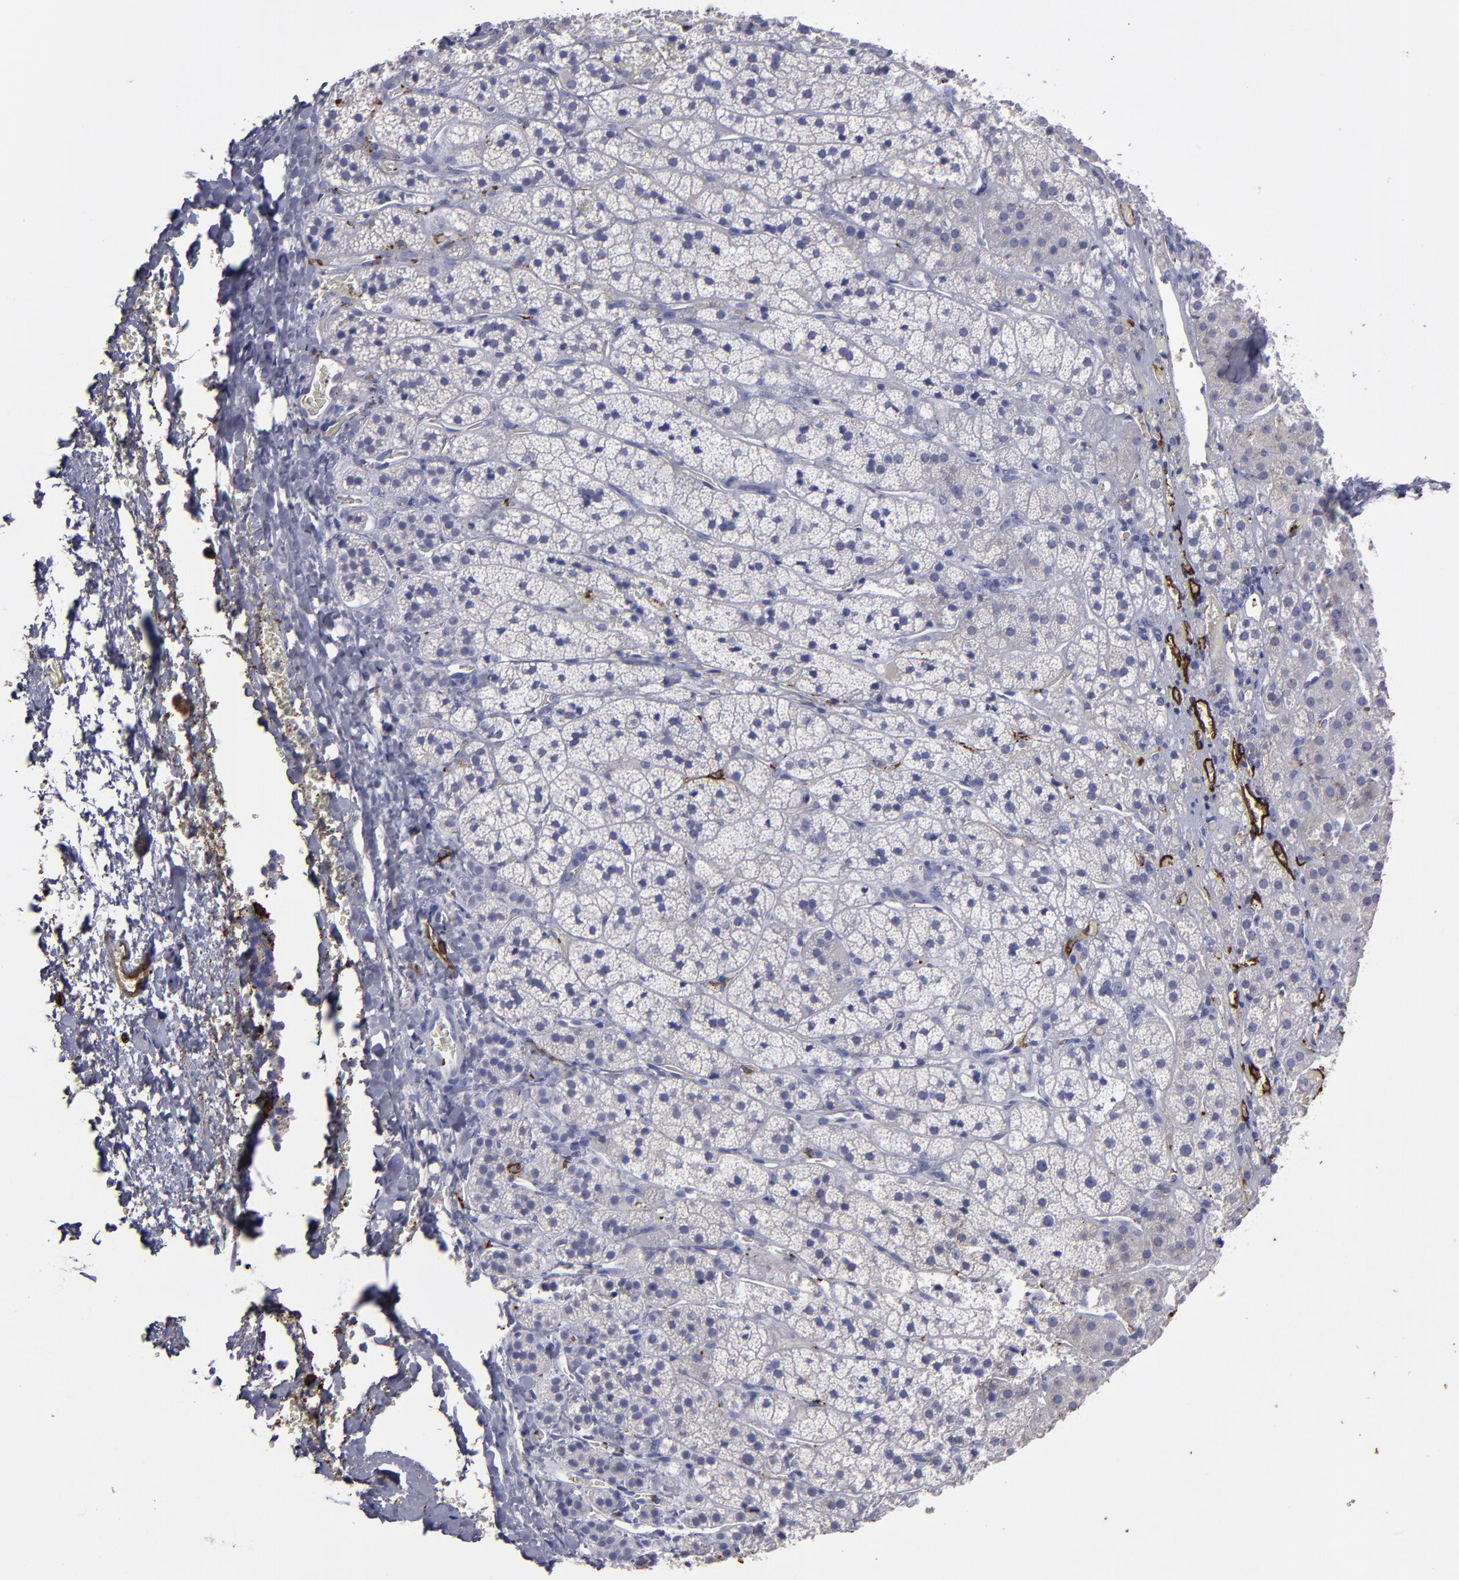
{"staining": {"intensity": "negative", "quantity": "none", "location": "none"}, "tissue": "adrenal gland", "cell_type": "Glandular cells", "image_type": "normal", "snomed": [{"axis": "morphology", "description": "Normal tissue, NOS"}, {"axis": "topography", "description": "Adrenal gland"}], "caption": "Immunohistochemical staining of benign human adrenal gland demonstrates no significant expression in glandular cells.", "gene": "CD36", "patient": {"sex": "female", "age": 44}}